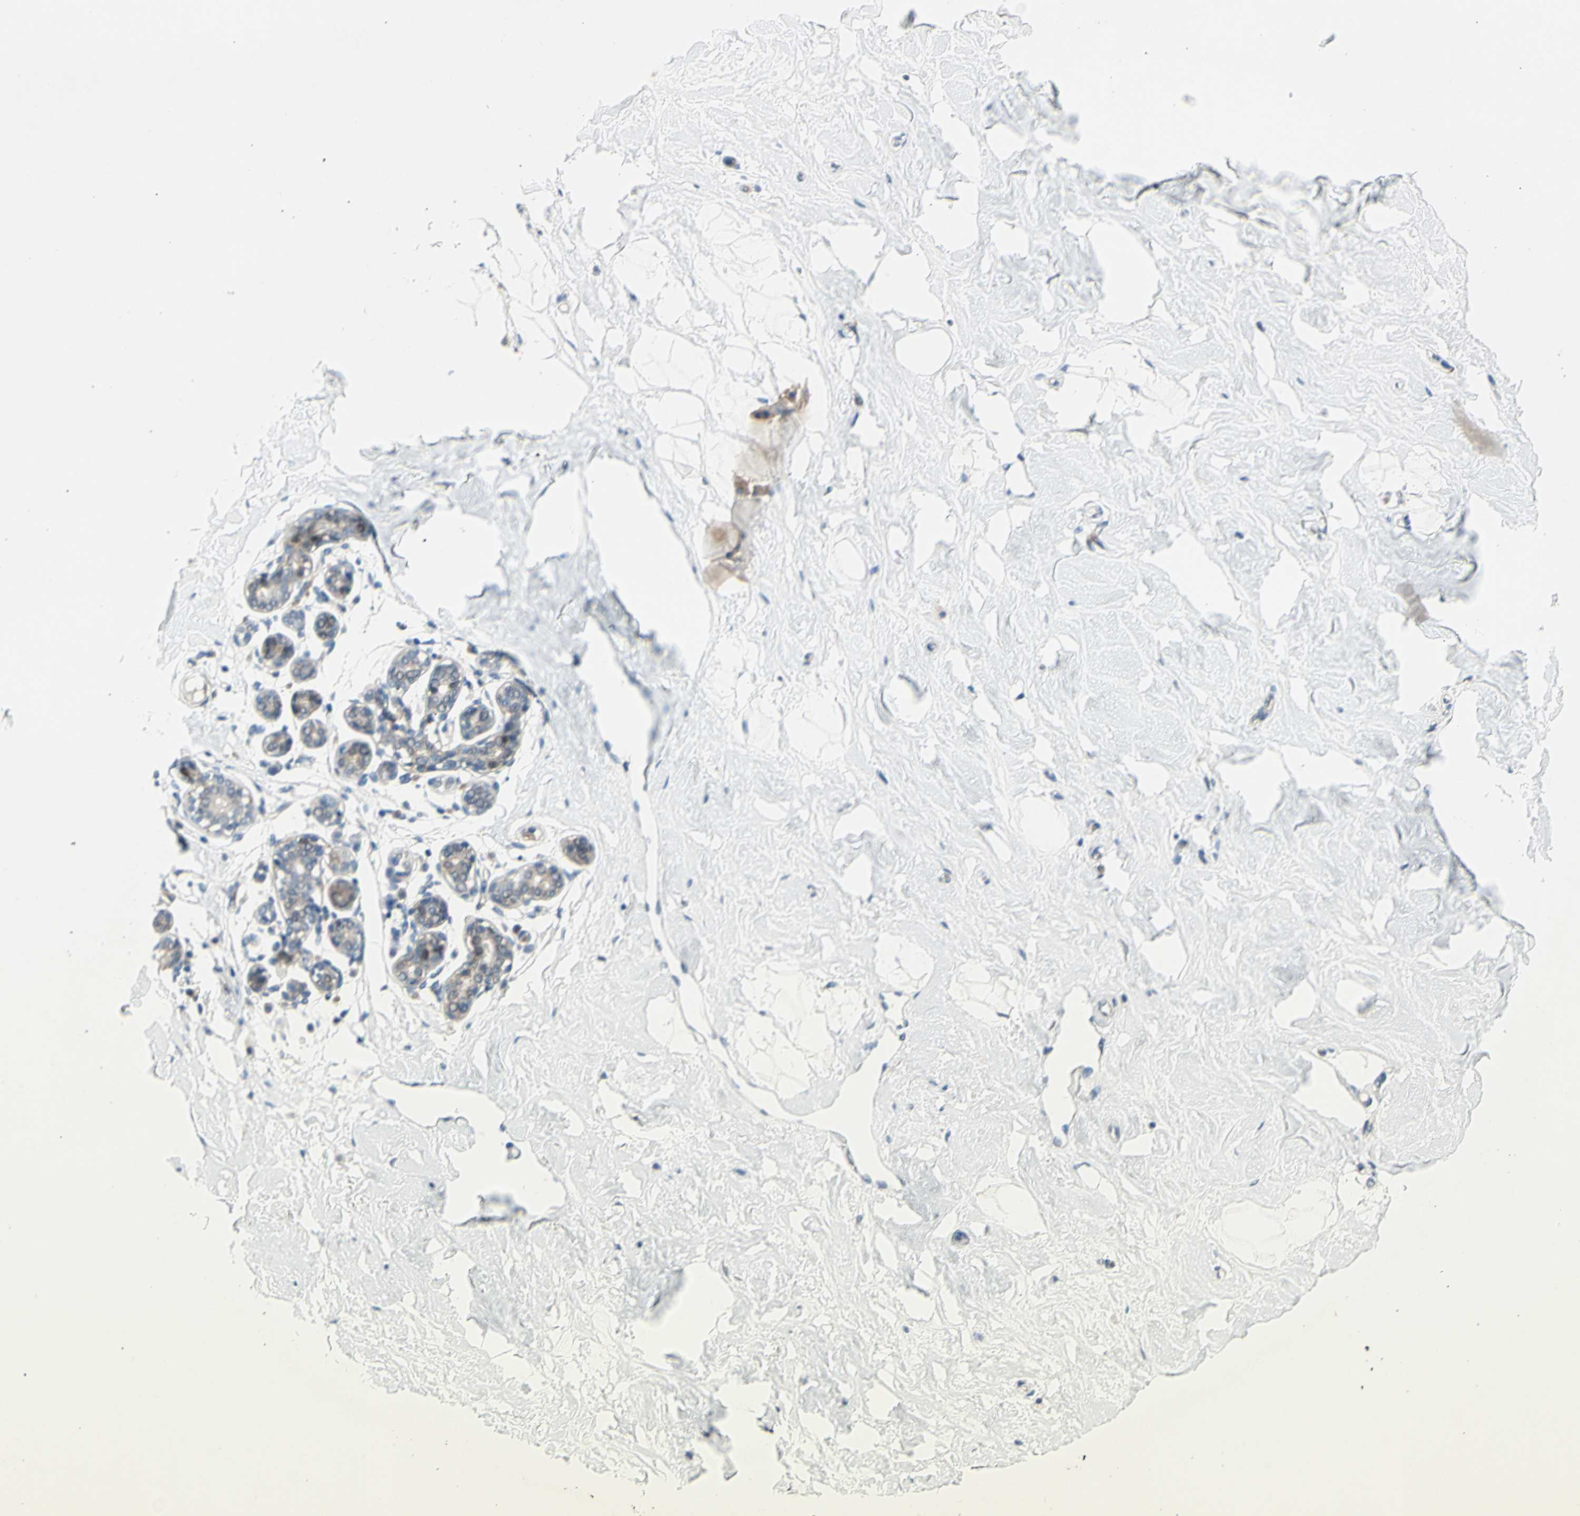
{"staining": {"intensity": "negative", "quantity": "none", "location": "none"}, "tissue": "breast", "cell_type": "Adipocytes", "image_type": "normal", "snomed": [{"axis": "morphology", "description": "Normal tissue, NOS"}, {"axis": "topography", "description": "Breast"}], "caption": "DAB (3,3'-diaminobenzidine) immunohistochemical staining of unremarkable breast shows no significant positivity in adipocytes.", "gene": "ZNF184", "patient": {"sex": "female", "age": 23}}